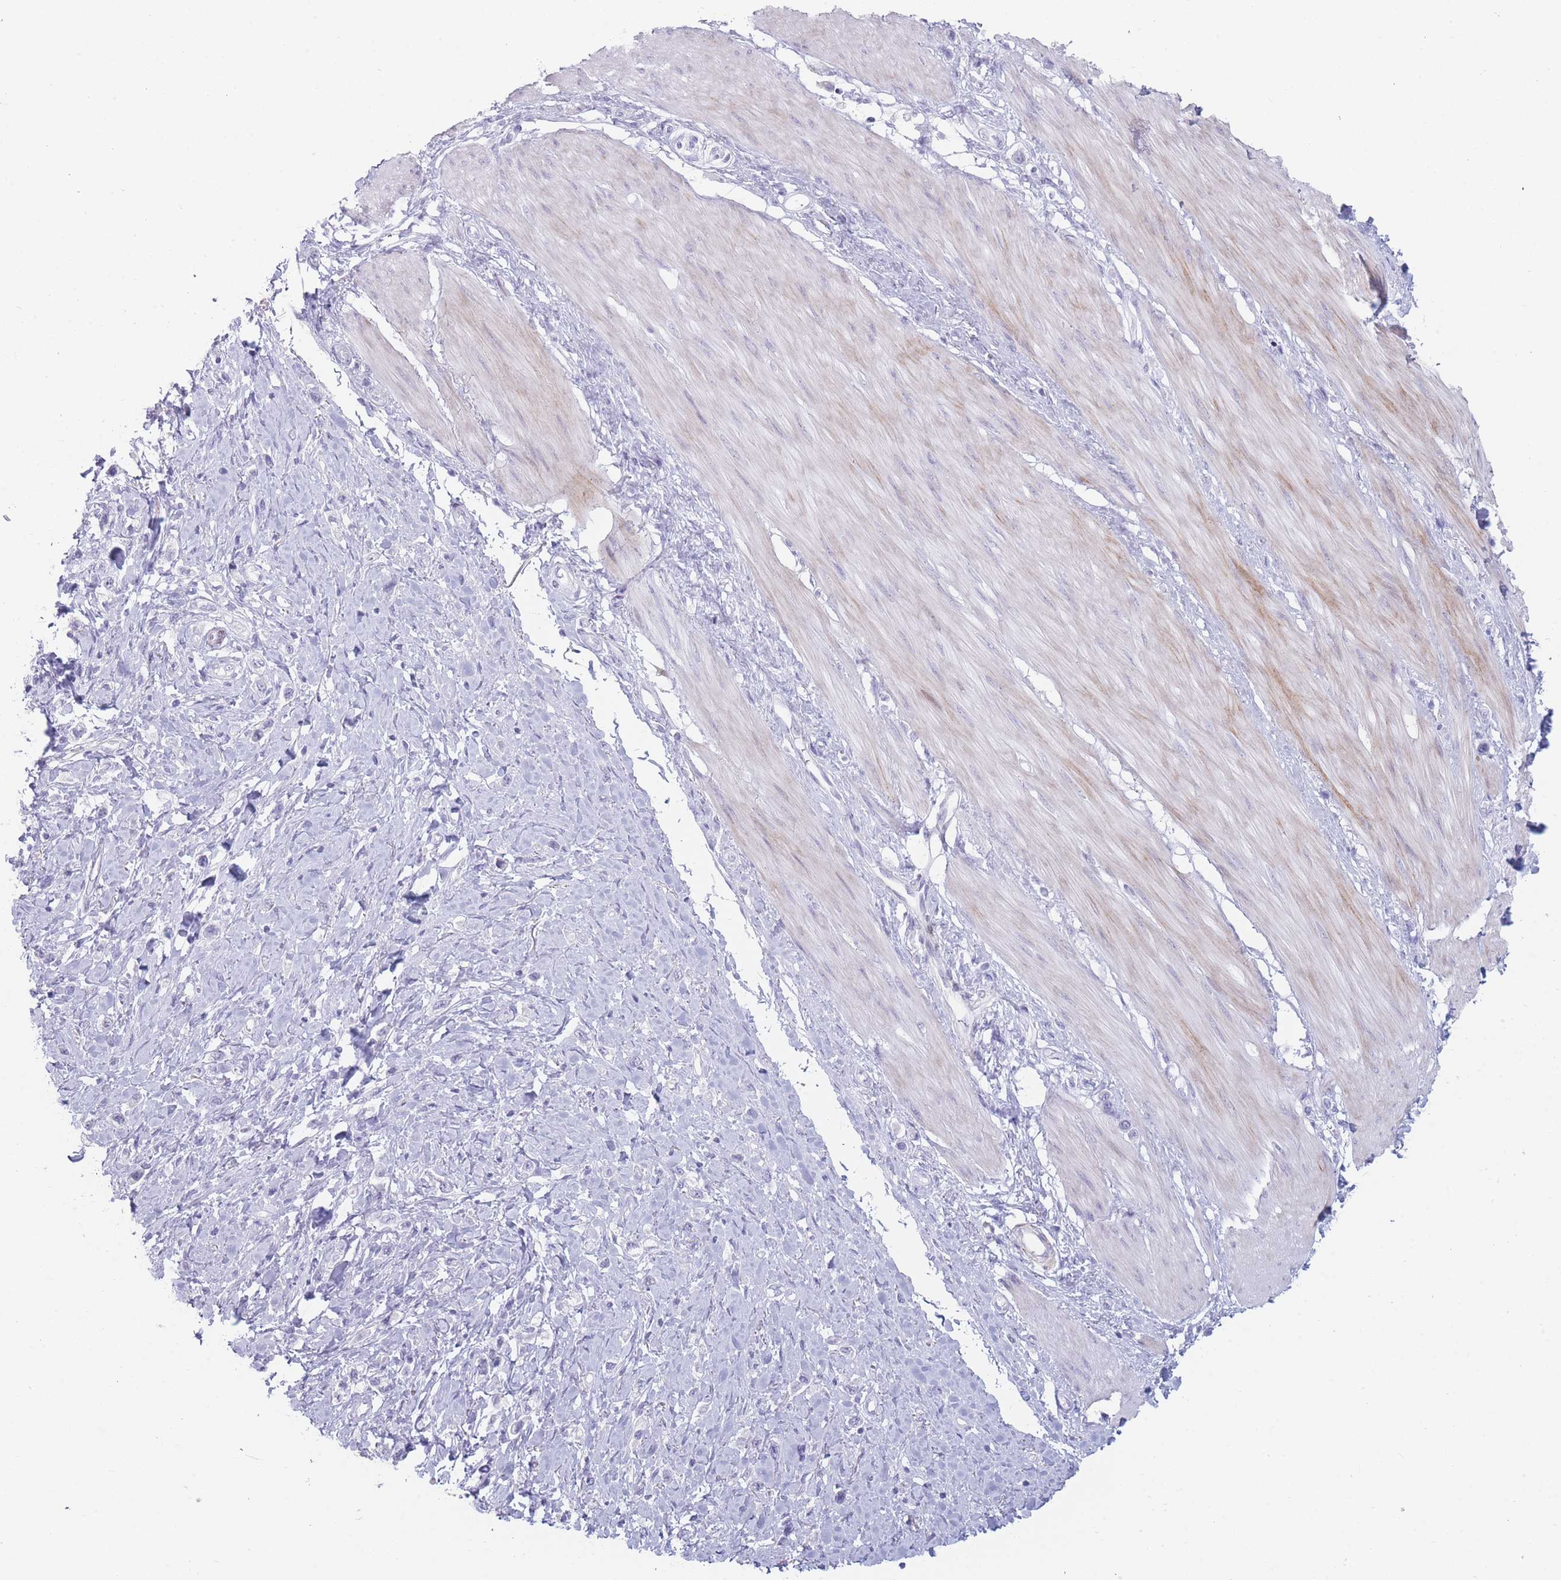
{"staining": {"intensity": "negative", "quantity": "none", "location": "none"}, "tissue": "stomach cancer", "cell_type": "Tumor cells", "image_type": "cancer", "snomed": [{"axis": "morphology", "description": "Adenocarcinoma, NOS"}, {"axis": "topography", "description": "Stomach"}], "caption": "The immunohistochemistry (IHC) histopathology image has no significant staining in tumor cells of stomach cancer tissue. (Stains: DAB (3,3'-diaminobenzidine) immunohistochemistry (IHC) with hematoxylin counter stain, Microscopy: brightfield microscopy at high magnification).", "gene": "IFNA6", "patient": {"sex": "female", "age": 65}}